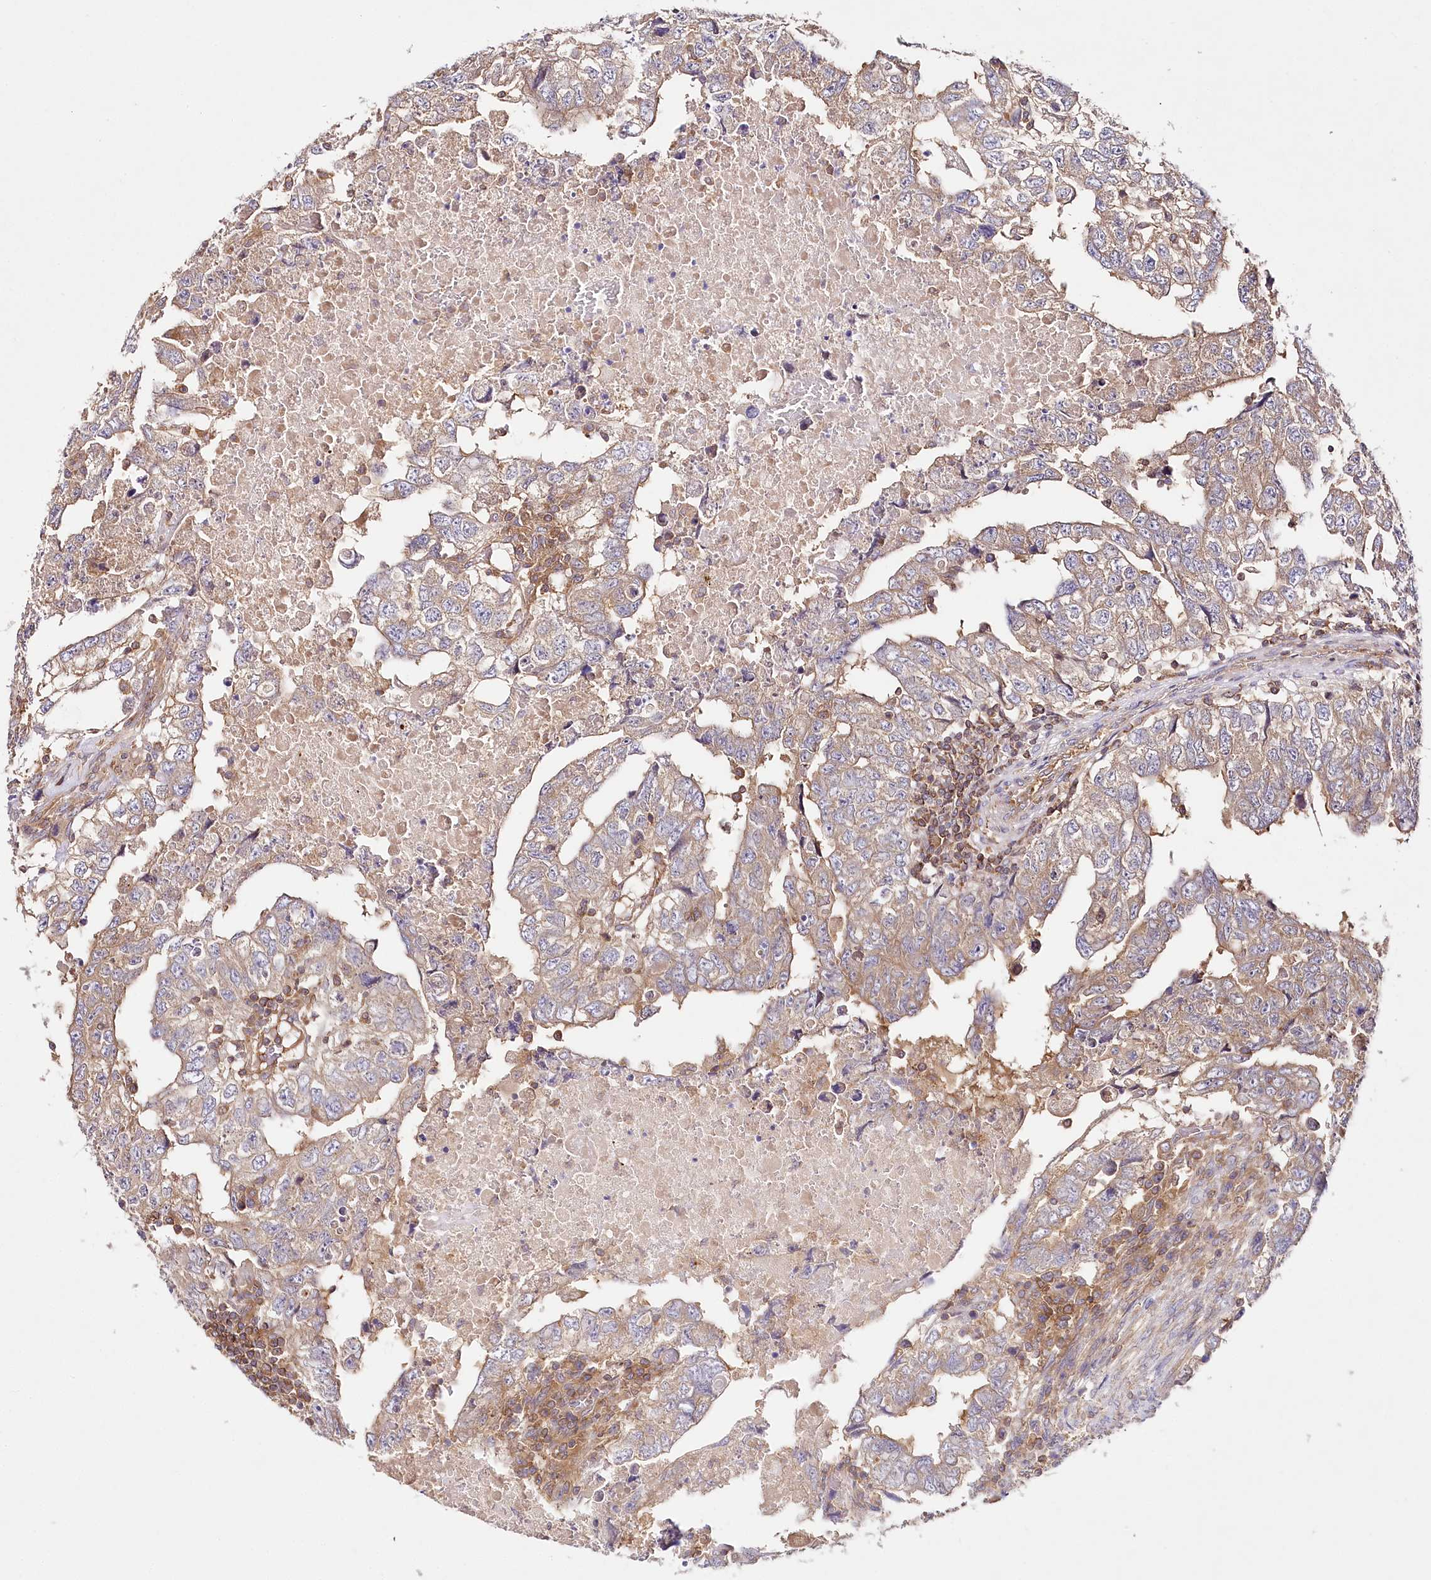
{"staining": {"intensity": "moderate", "quantity": ">75%", "location": "cytoplasmic/membranous"}, "tissue": "testis cancer", "cell_type": "Tumor cells", "image_type": "cancer", "snomed": [{"axis": "morphology", "description": "Carcinoma, Embryonal, NOS"}, {"axis": "topography", "description": "Testis"}], "caption": "Immunohistochemical staining of human embryonal carcinoma (testis) demonstrates medium levels of moderate cytoplasmic/membranous expression in about >75% of tumor cells.", "gene": "ABRAXAS2", "patient": {"sex": "male", "age": 36}}